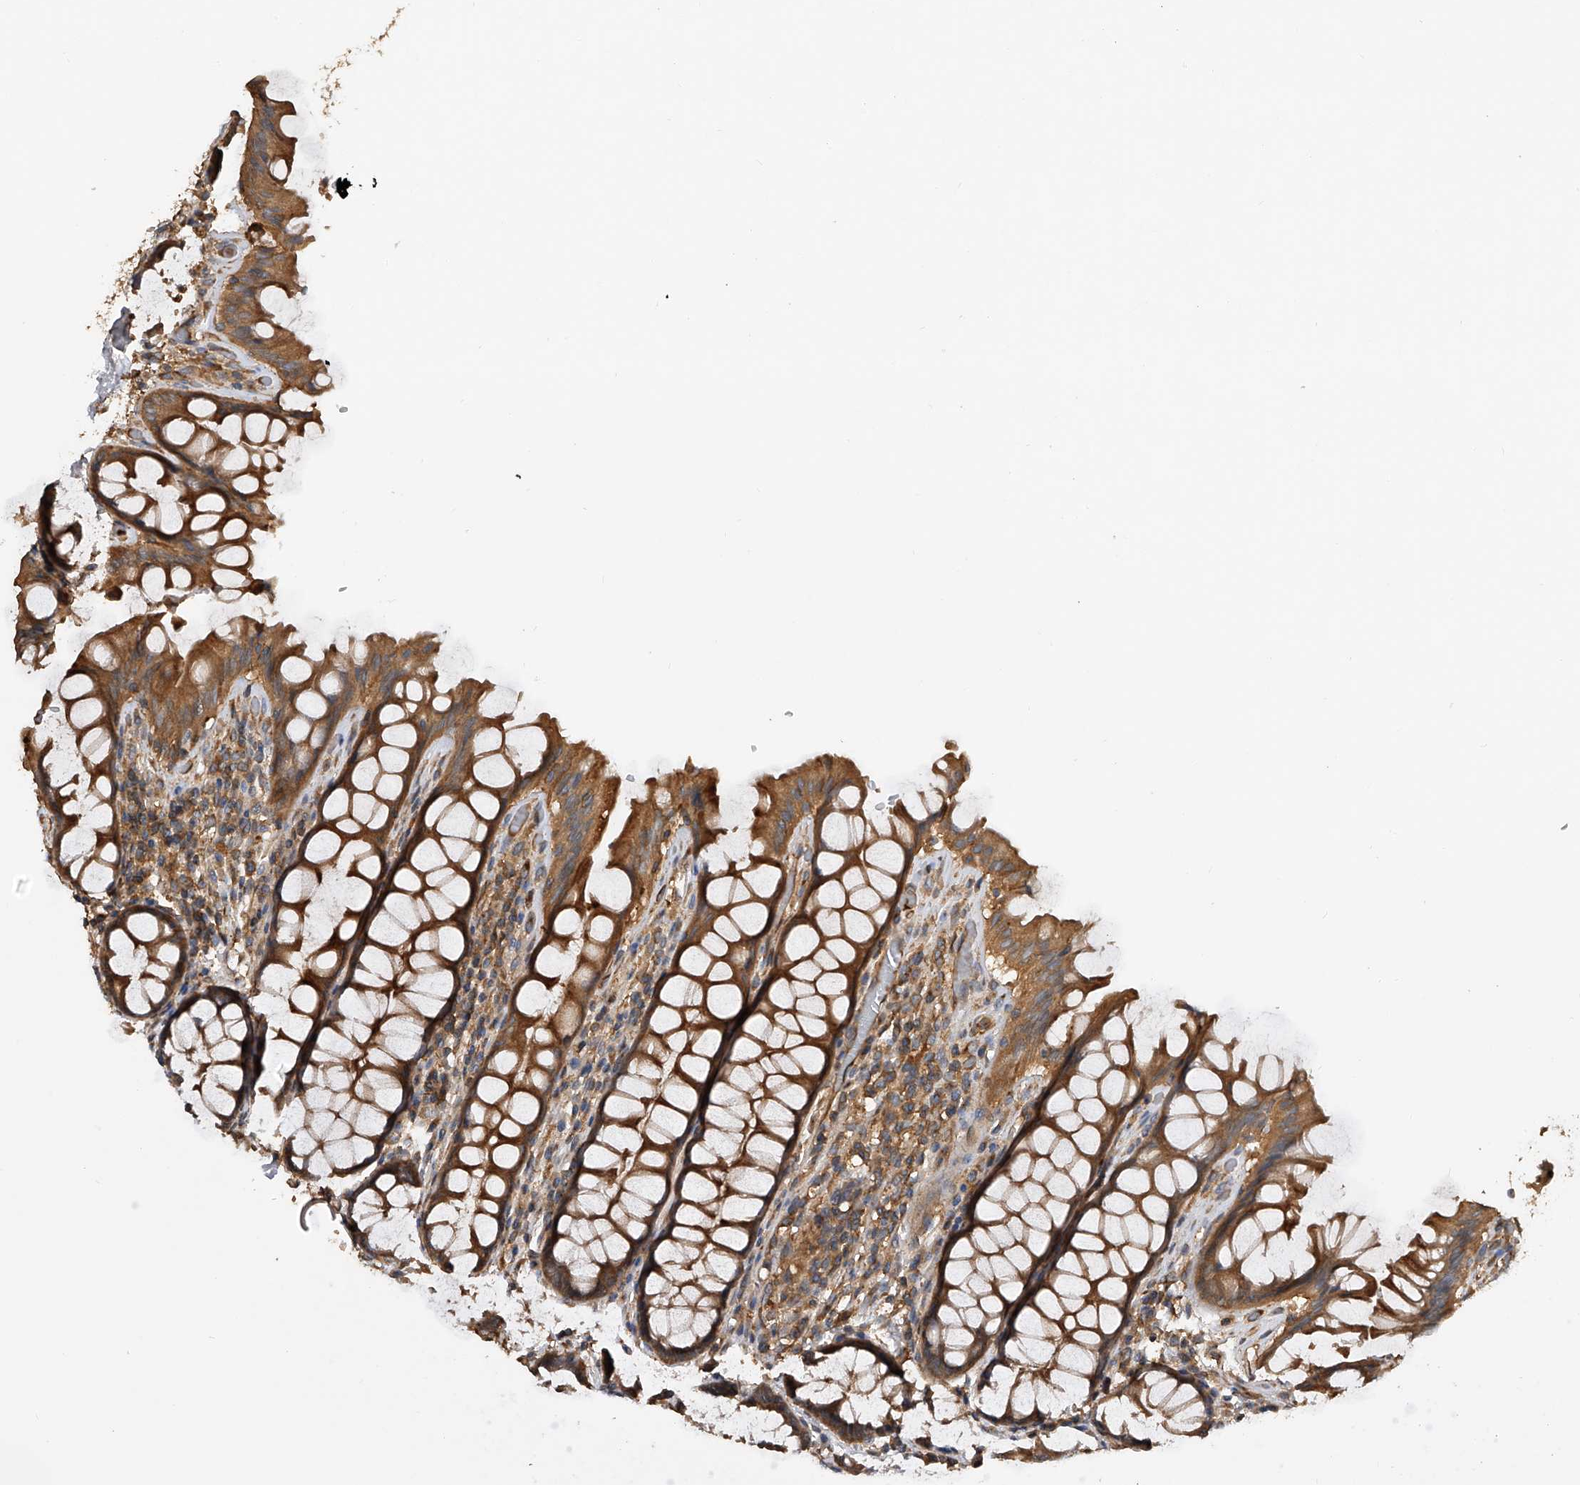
{"staining": {"intensity": "moderate", "quantity": ">75%", "location": "cytoplasmic/membranous"}, "tissue": "rectum", "cell_type": "Glandular cells", "image_type": "normal", "snomed": [{"axis": "morphology", "description": "Normal tissue, NOS"}, {"axis": "topography", "description": "Rectum"}], "caption": "The immunohistochemical stain highlights moderate cytoplasmic/membranous staining in glandular cells of normal rectum. The staining is performed using DAB (3,3'-diaminobenzidine) brown chromogen to label protein expression. The nuclei are counter-stained blue using hematoxylin.", "gene": "PTPRA", "patient": {"sex": "male", "age": 64}}